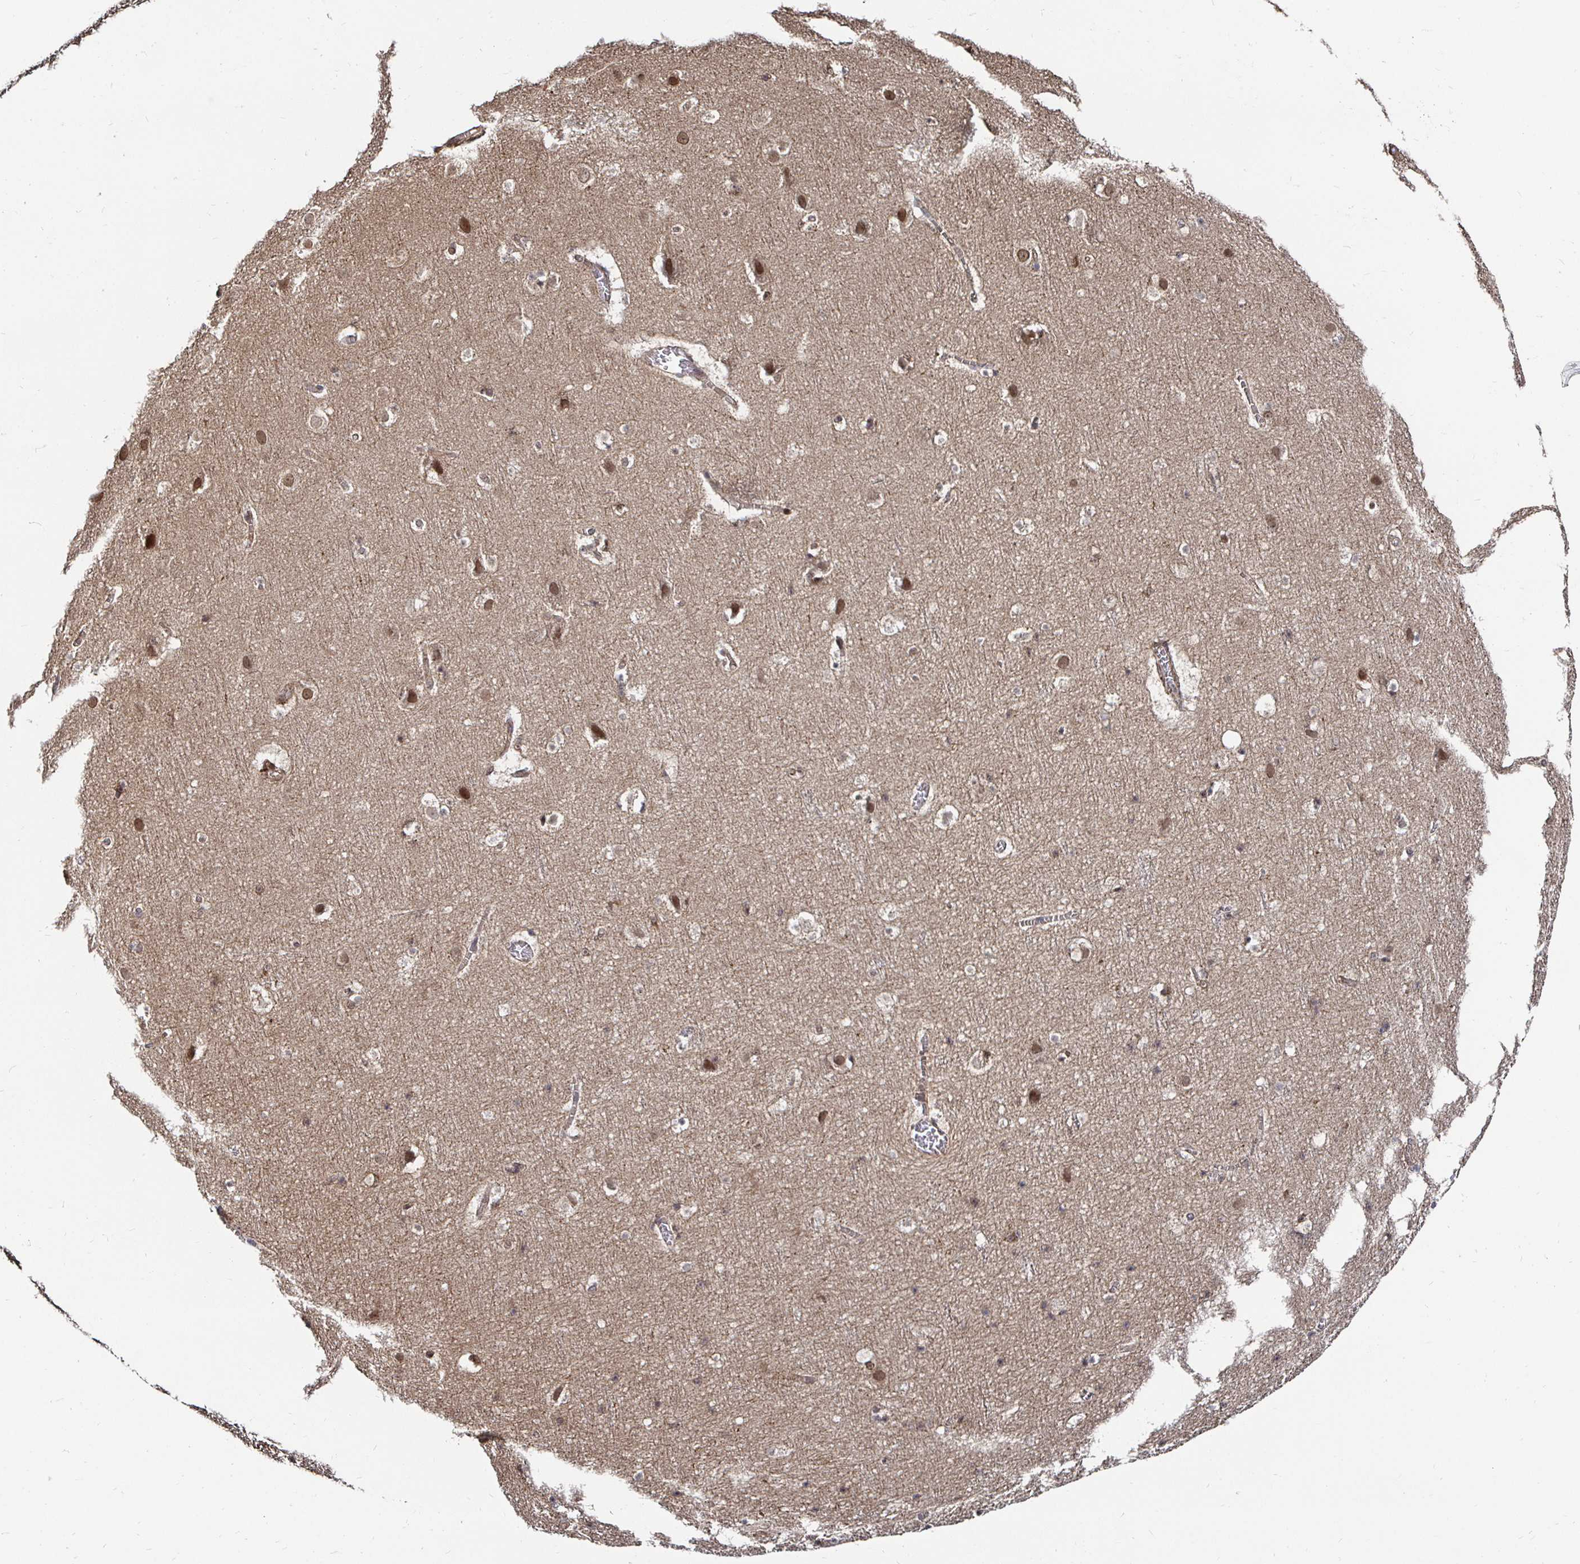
{"staining": {"intensity": "moderate", "quantity": ">75%", "location": "cytoplasmic/membranous"}, "tissue": "cerebral cortex", "cell_type": "Endothelial cells", "image_type": "normal", "snomed": [{"axis": "morphology", "description": "Normal tissue, NOS"}, {"axis": "topography", "description": "Cerebral cortex"}], "caption": "Immunohistochemical staining of normal cerebral cortex shows medium levels of moderate cytoplasmic/membranous expression in about >75% of endothelial cells. (IHC, brightfield microscopy, high magnification).", "gene": "TBKBP1", "patient": {"sex": "female", "age": 42}}